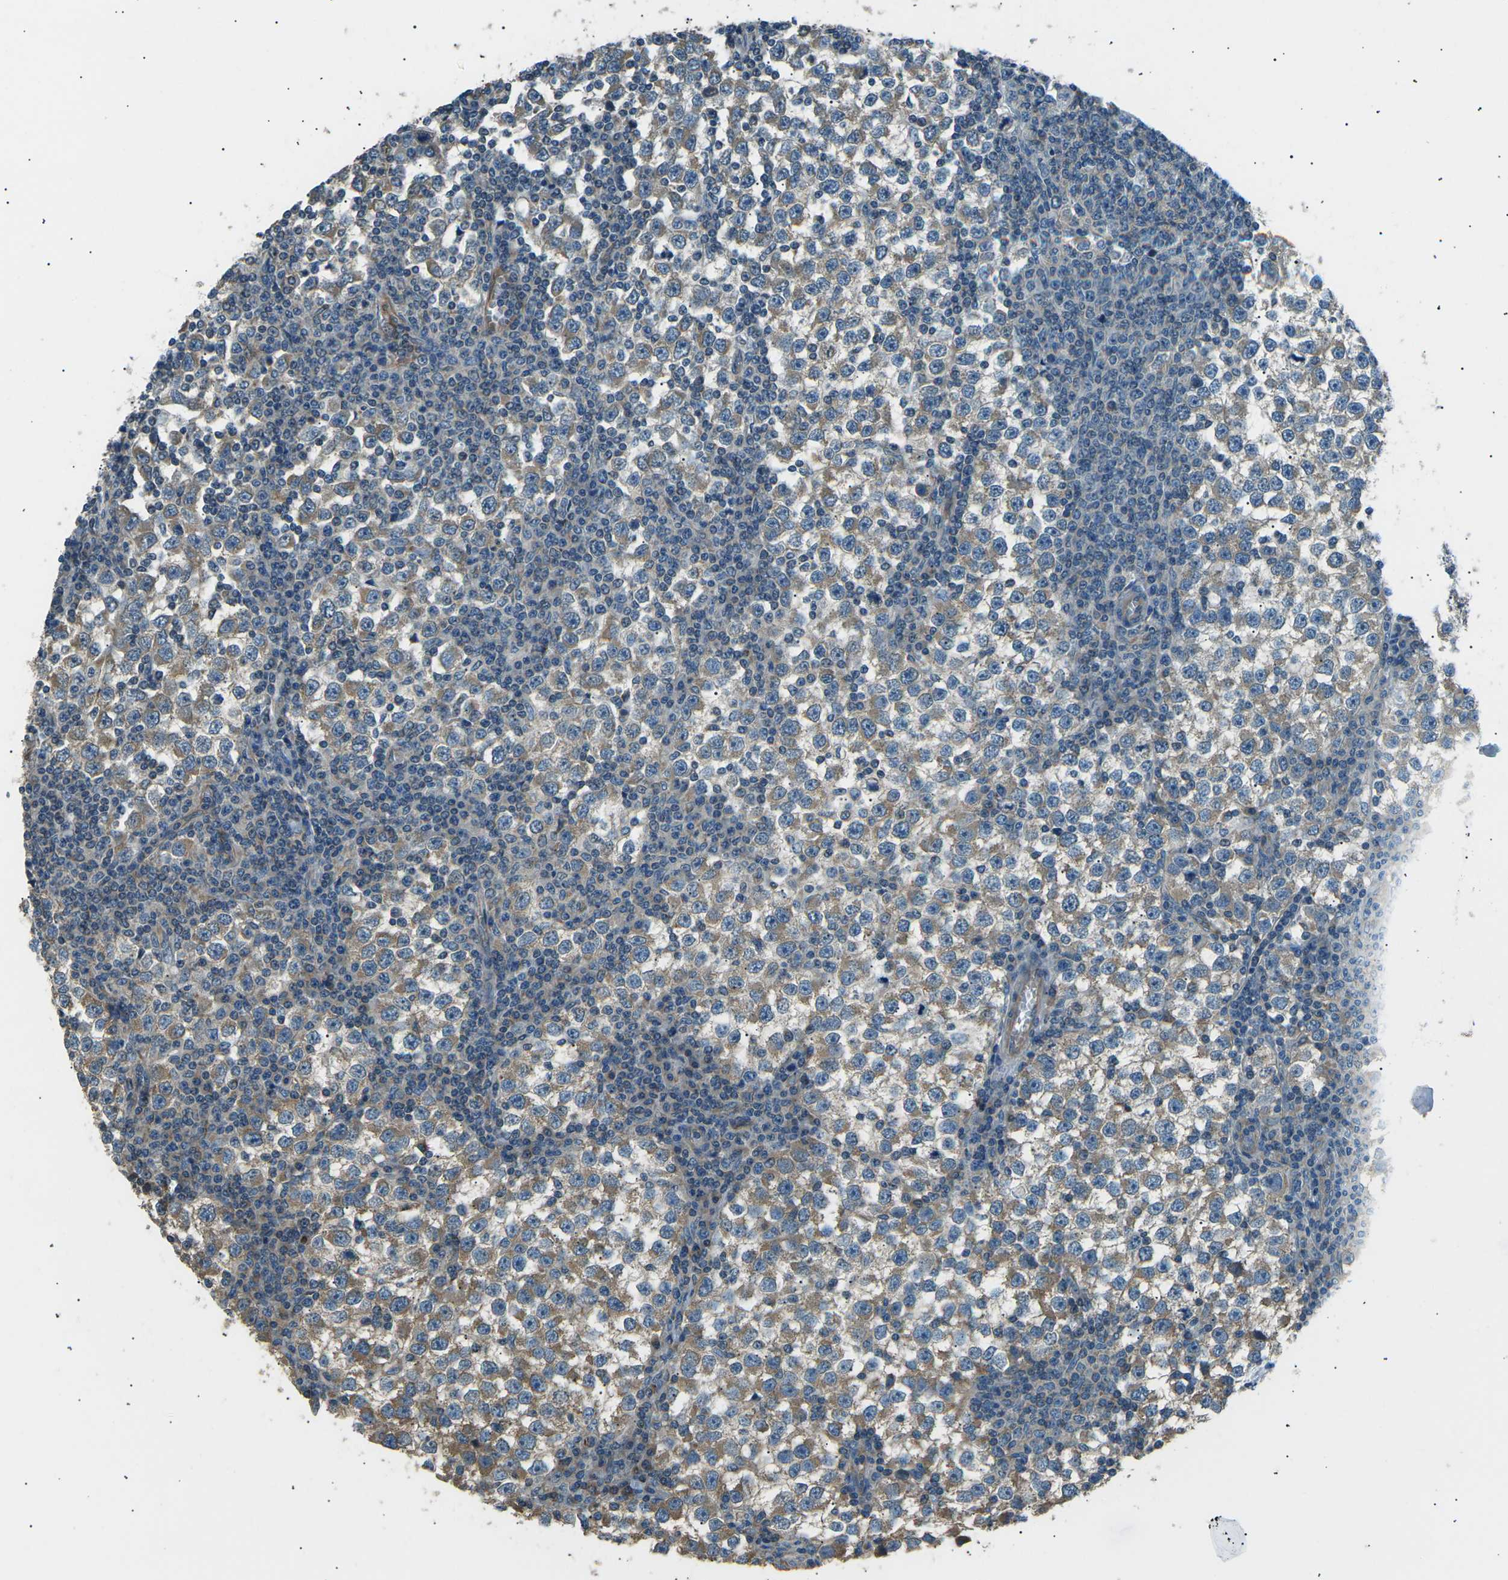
{"staining": {"intensity": "moderate", "quantity": ">75%", "location": "cytoplasmic/membranous"}, "tissue": "testis cancer", "cell_type": "Tumor cells", "image_type": "cancer", "snomed": [{"axis": "morphology", "description": "Seminoma, NOS"}, {"axis": "topography", "description": "Testis"}], "caption": "The histopathology image shows staining of testis cancer (seminoma), revealing moderate cytoplasmic/membranous protein positivity (brown color) within tumor cells. (Brightfield microscopy of DAB IHC at high magnification).", "gene": "SLK", "patient": {"sex": "male", "age": 65}}